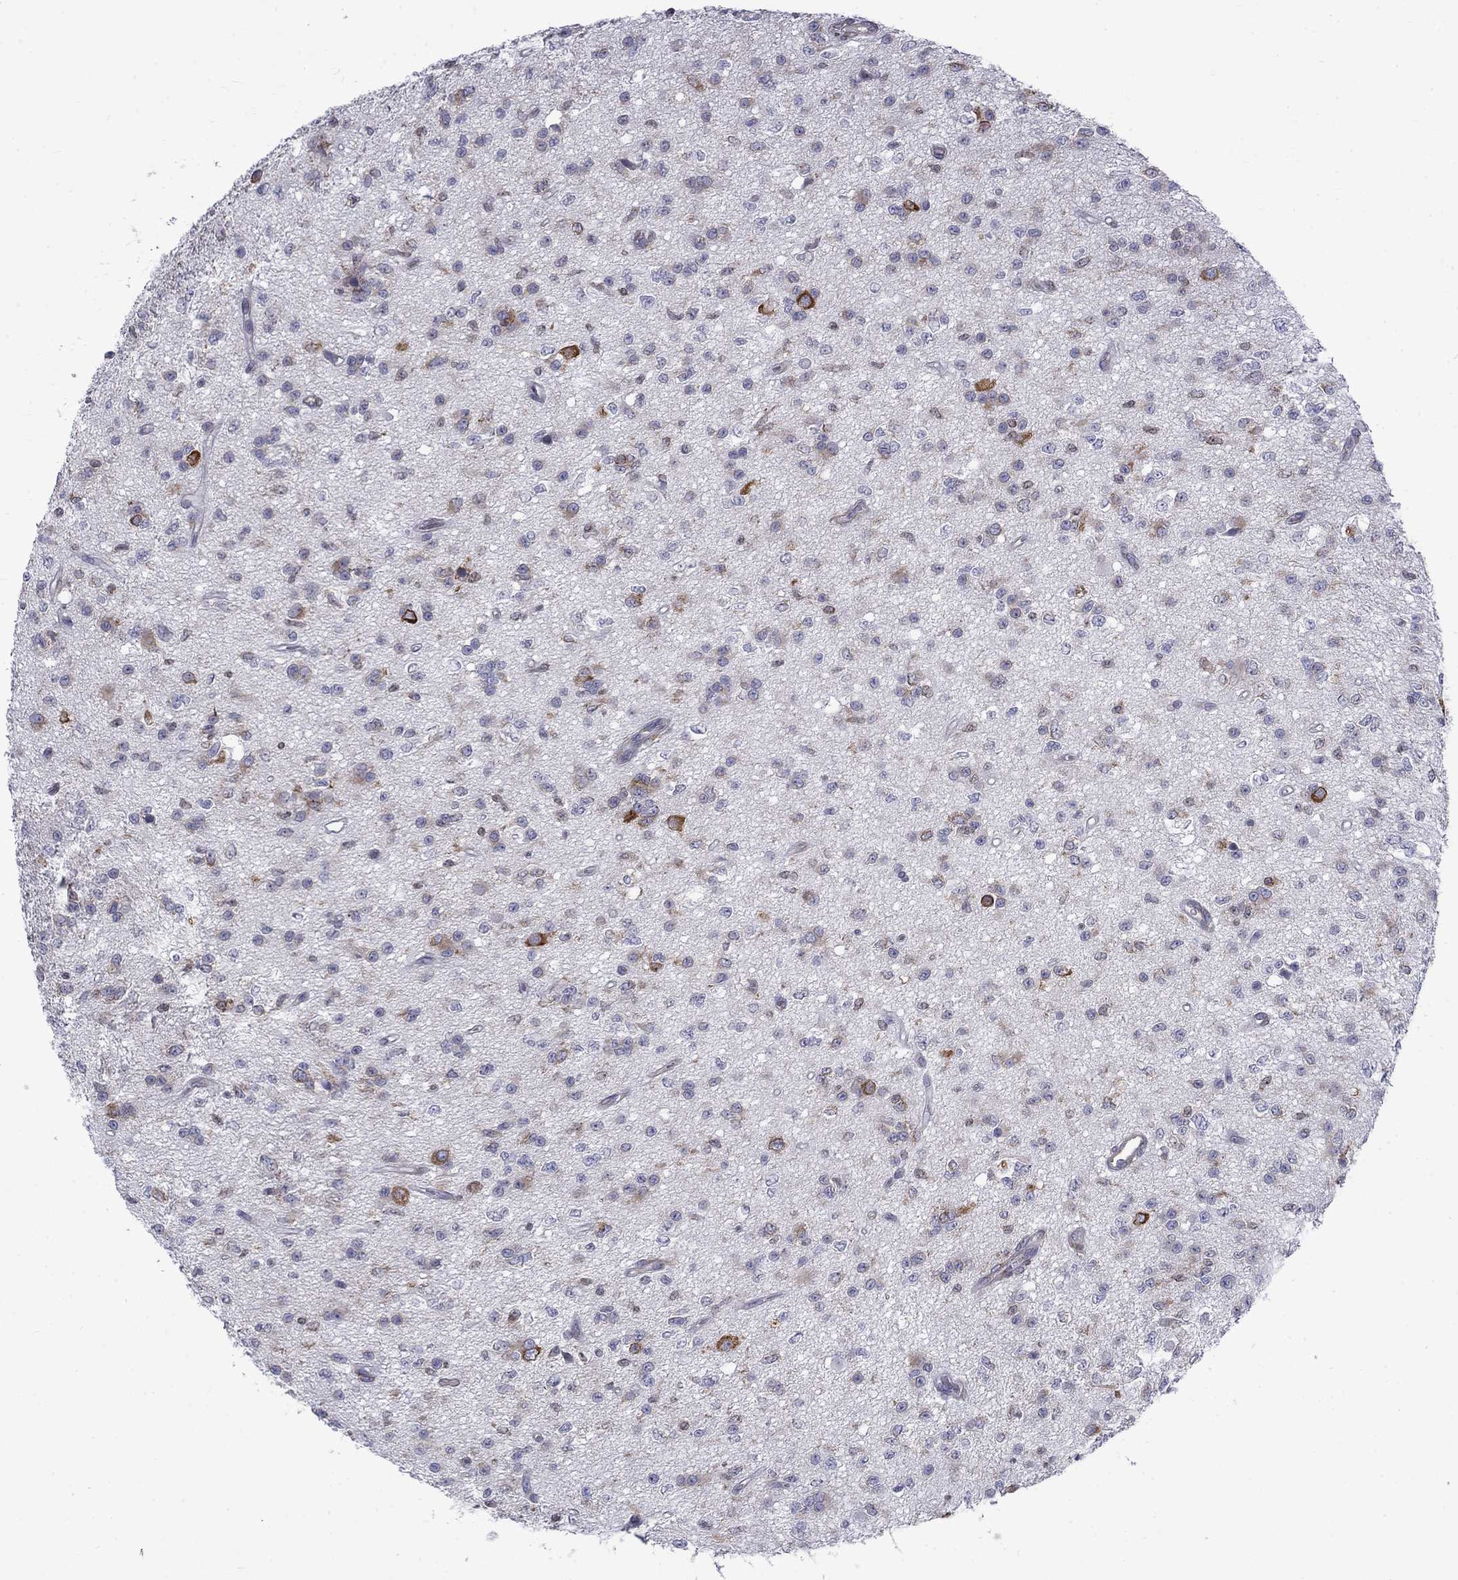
{"staining": {"intensity": "moderate", "quantity": "<25%", "location": "cytoplasmic/membranous"}, "tissue": "glioma", "cell_type": "Tumor cells", "image_type": "cancer", "snomed": [{"axis": "morphology", "description": "Glioma, malignant, Low grade"}, {"axis": "topography", "description": "Brain"}], "caption": "Protein expression analysis of human malignant glioma (low-grade) reveals moderate cytoplasmic/membranous staining in about <25% of tumor cells. The staining is performed using DAB brown chromogen to label protein expression. The nuclei are counter-stained blue using hematoxylin.", "gene": "PABPC4", "patient": {"sex": "female", "age": 45}}